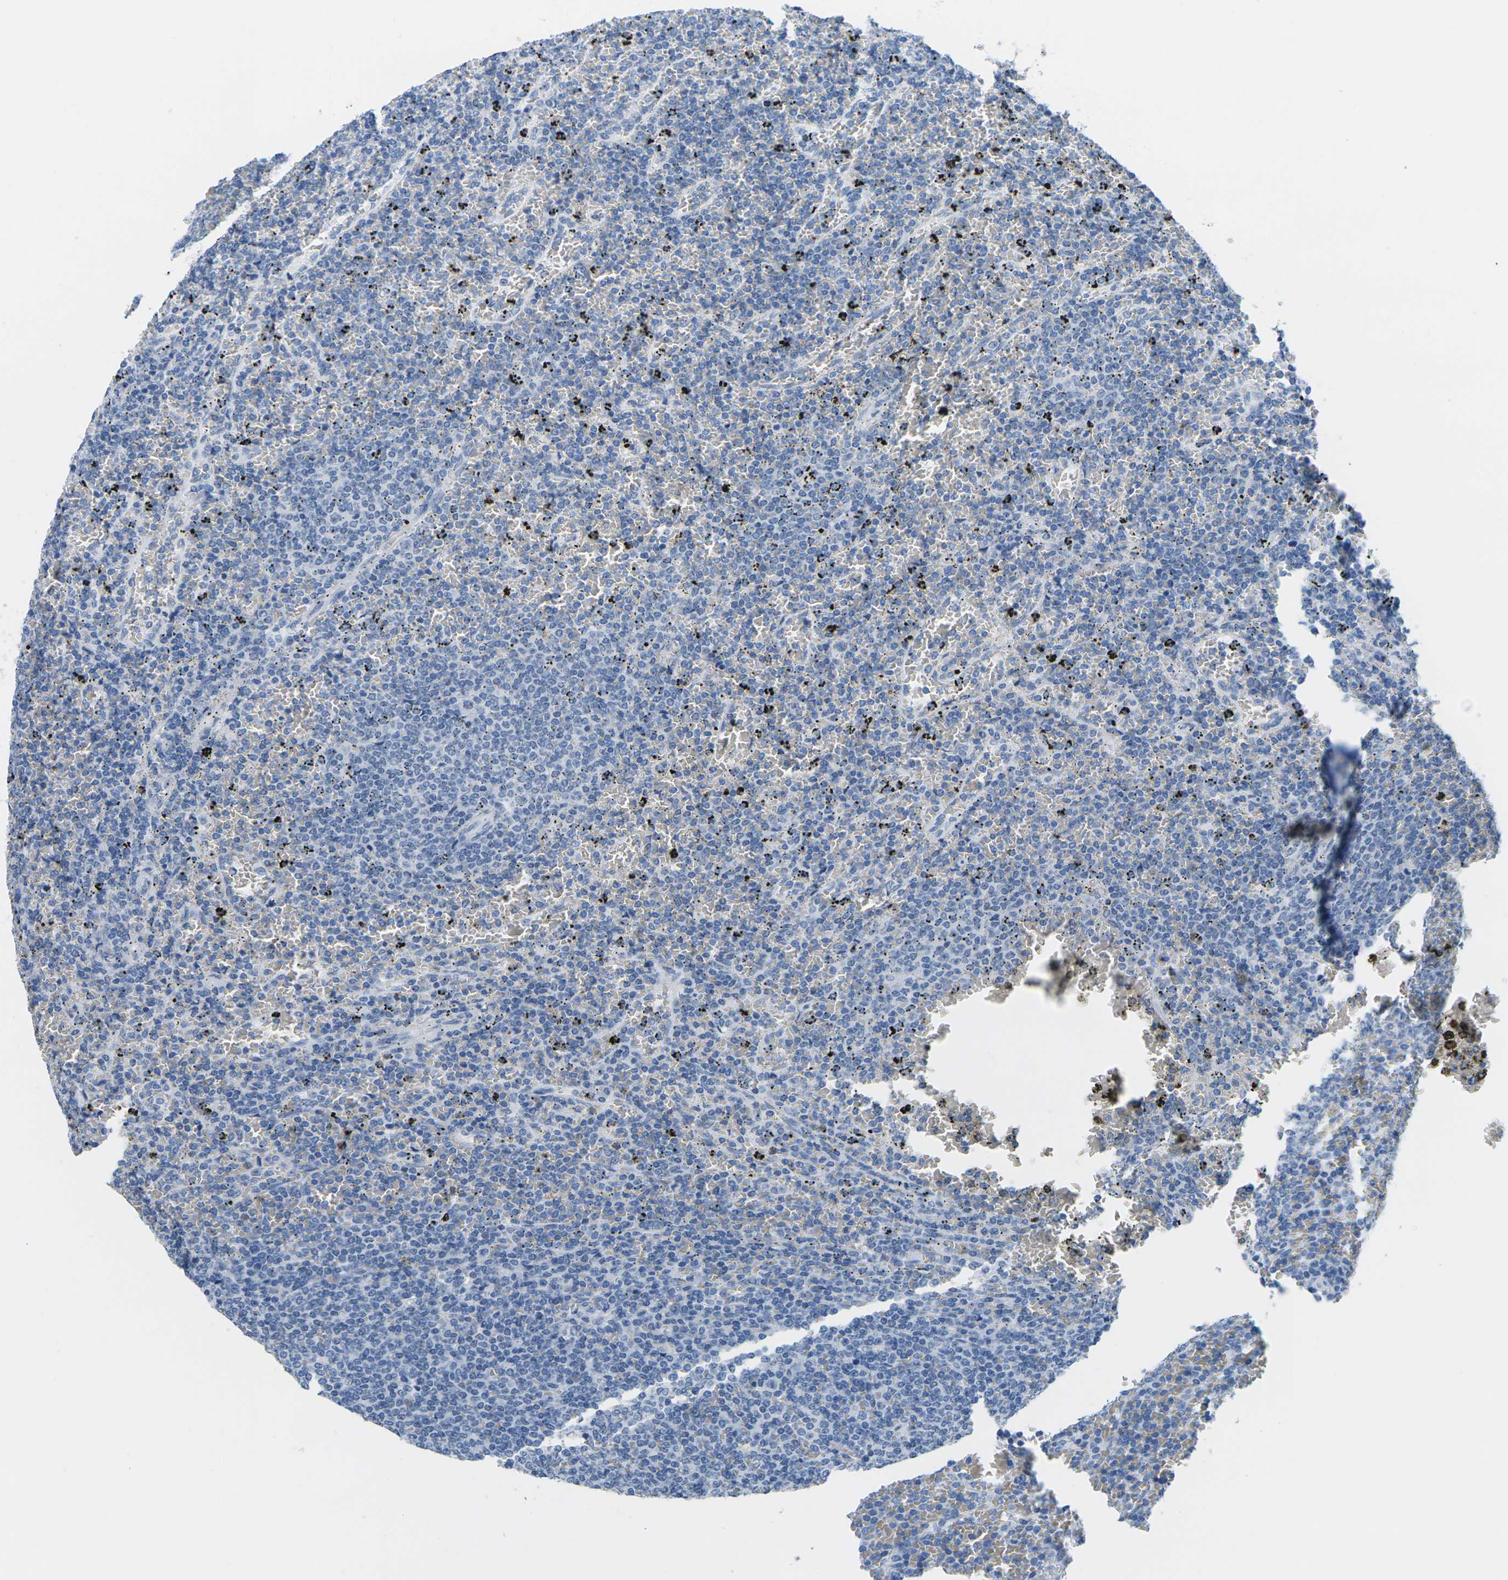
{"staining": {"intensity": "negative", "quantity": "none", "location": "none"}, "tissue": "lymphoma", "cell_type": "Tumor cells", "image_type": "cancer", "snomed": [{"axis": "morphology", "description": "Malignant lymphoma, non-Hodgkin's type, Low grade"}, {"axis": "topography", "description": "Spleen"}], "caption": "An IHC image of low-grade malignant lymphoma, non-Hodgkin's type is shown. There is no staining in tumor cells of low-grade malignant lymphoma, non-Hodgkin's type. Brightfield microscopy of immunohistochemistry stained with DAB (brown) and hematoxylin (blue), captured at high magnification.", "gene": "CTAG1A", "patient": {"sex": "female", "age": 77}}